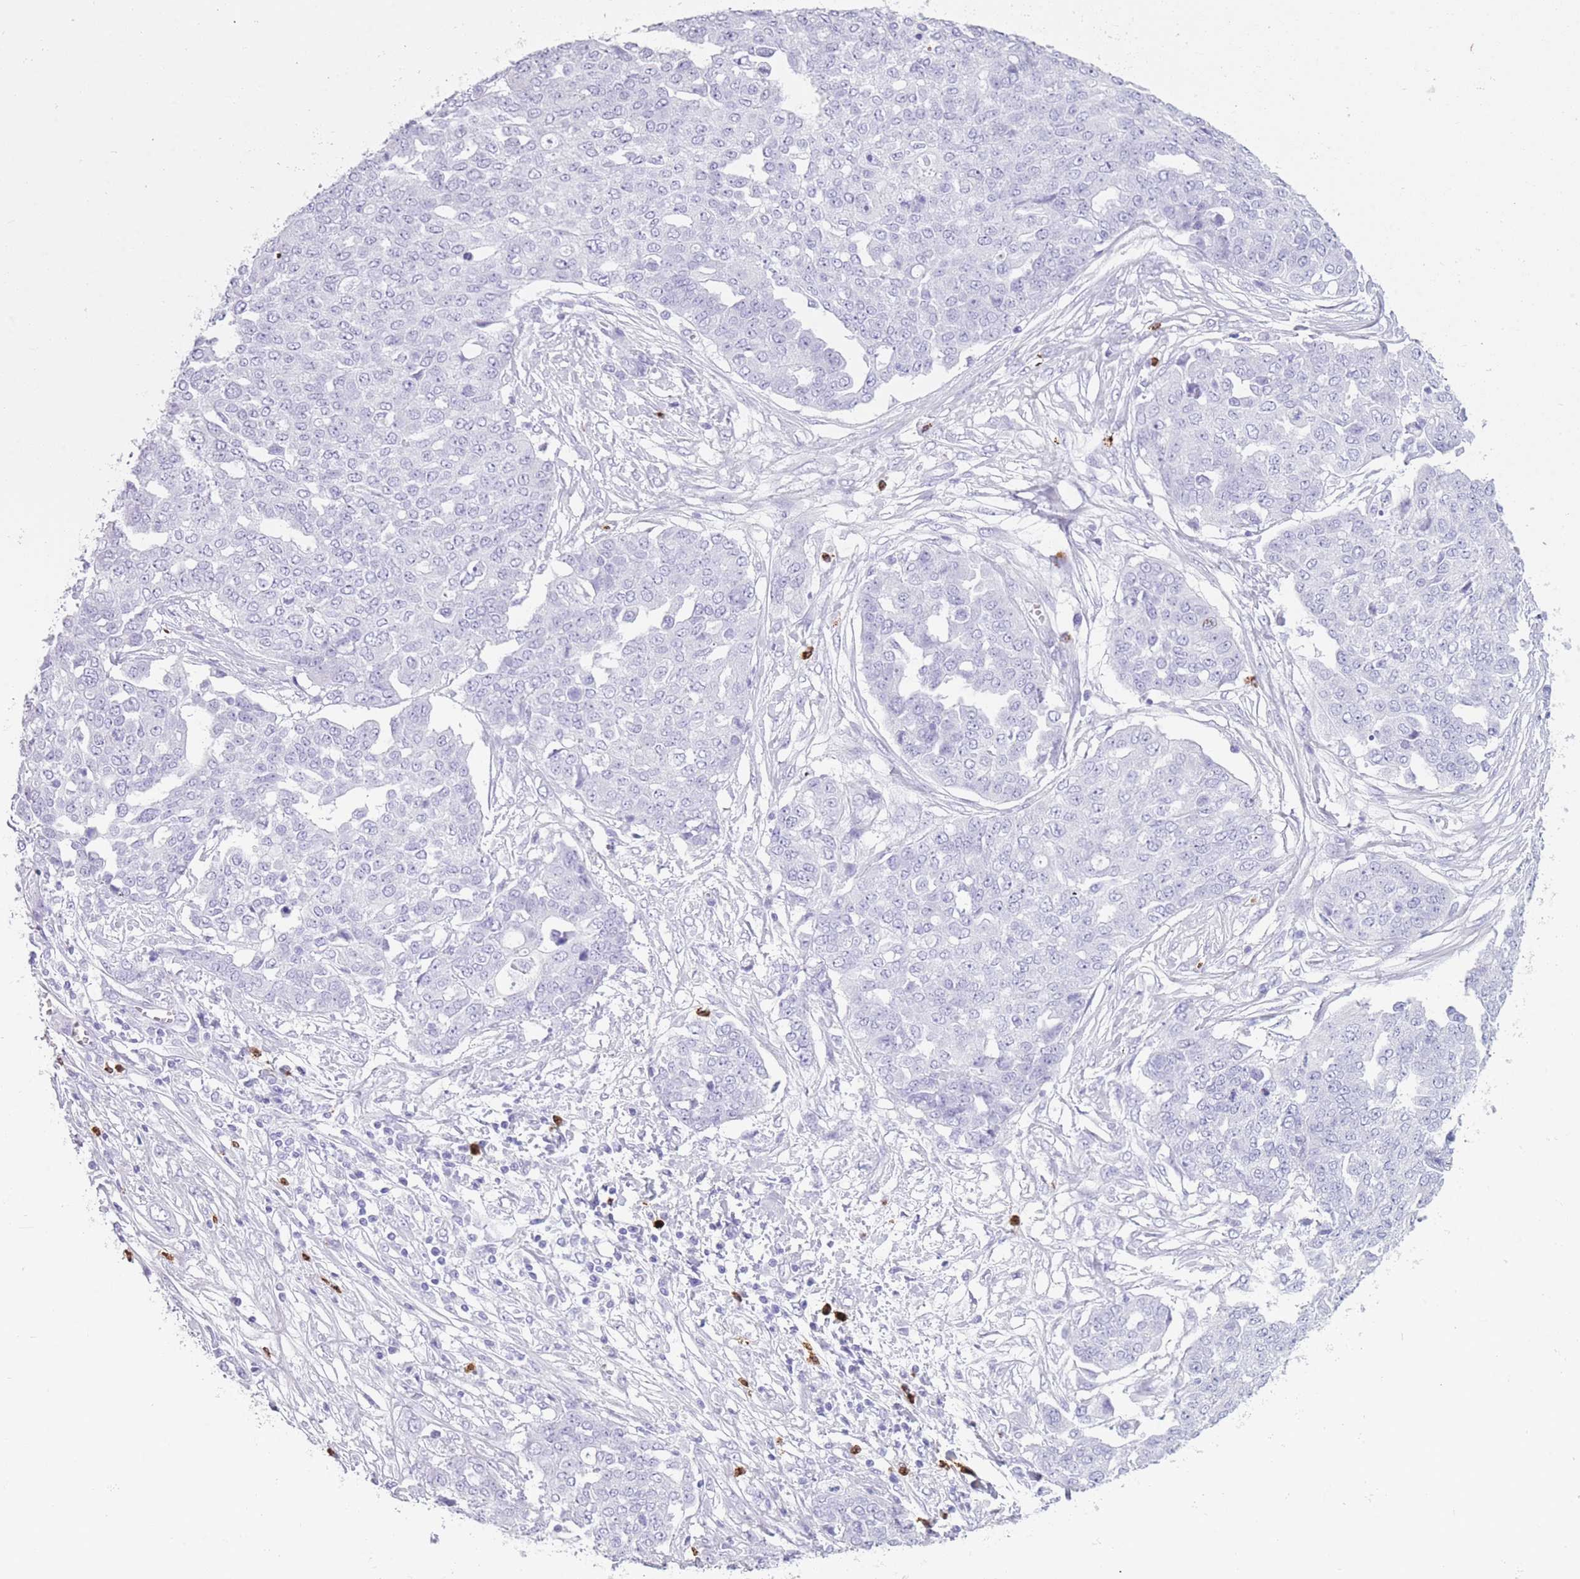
{"staining": {"intensity": "negative", "quantity": "none", "location": "none"}, "tissue": "ovarian cancer", "cell_type": "Tumor cells", "image_type": "cancer", "snomed": [{"axis": "morphology", "description": "Cystadenocarcinoma, serous, NOS"}, {"axis": "topography", "description": "Soft tissue"}, {"axis": "topography", "description": "Ovary"}], "caption": "The image demonstrates no staining of tumor cells in ovarian serous cystadenocarcinoma. (Immunohistochemistry, brightfield microscopy, high magnification).", "gene": "OR4F21", "patient": {"sex": "female", "age": 57}}